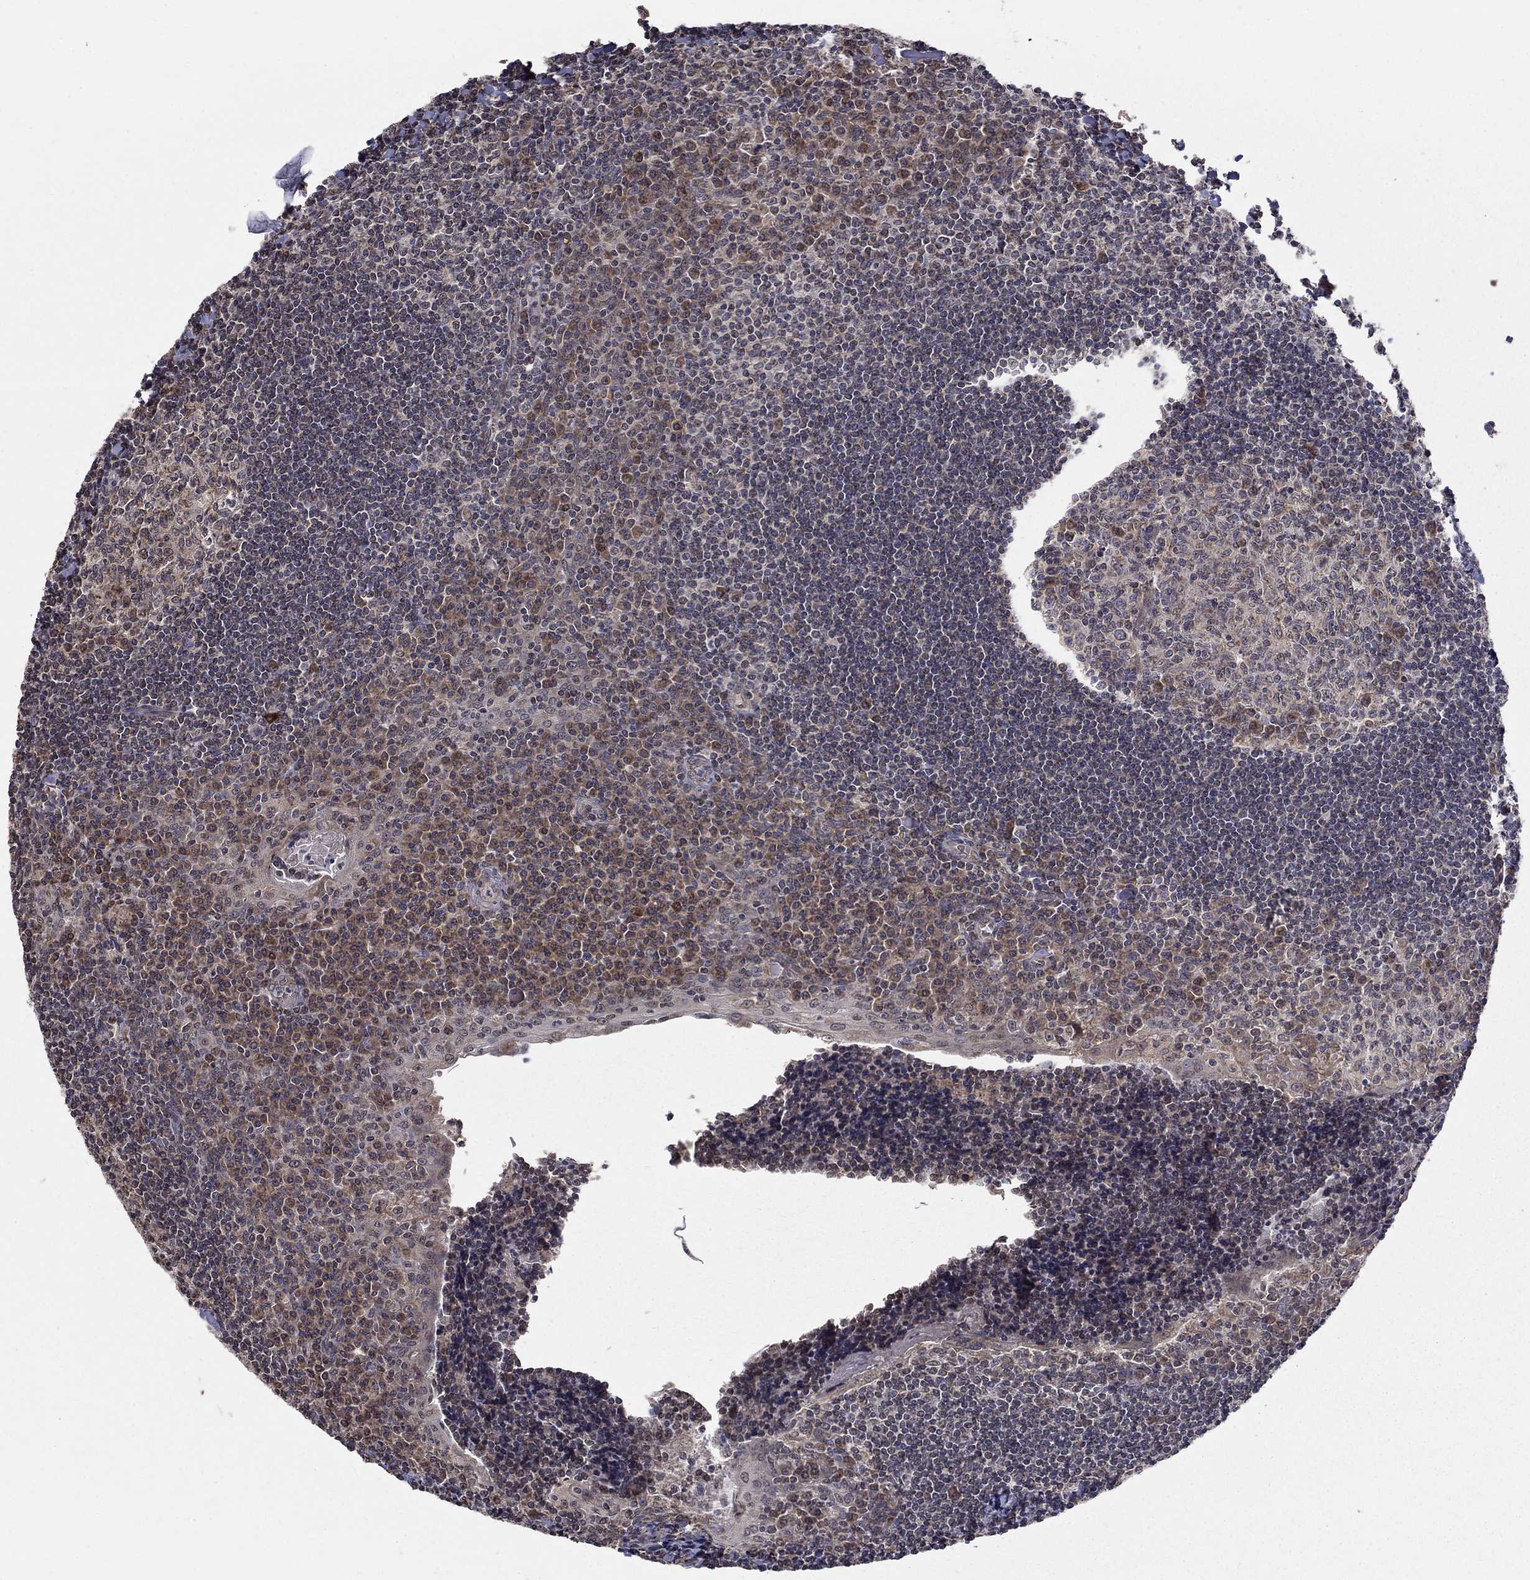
{"staining": {"intensity": "negative", "quantity": "none", "location": "none"}, "tissue": "tonsil", "cell_type": "Germinal center cells", "image_type": "normal", "snomed": [{"axis": "morphology", "description": "Normal tissue, NOS"}, {"axis": "topography", "description": "Tonsil"}], "caption": "High power microscopy histopathology image of an immunohistochemistry (IHC) photomicrograph of unremarkable tonsil, revealing no significant staining in germinal center cells. The staining was performed using DAB (3,3'-diaminobenzidine) to visualize the protein expression in brown, while the nuclei were stained in blue with hematoxylin (Magnification: 20x).", "gene": "SLC2A13", "patient": {"sex": "female", "age": 12}}